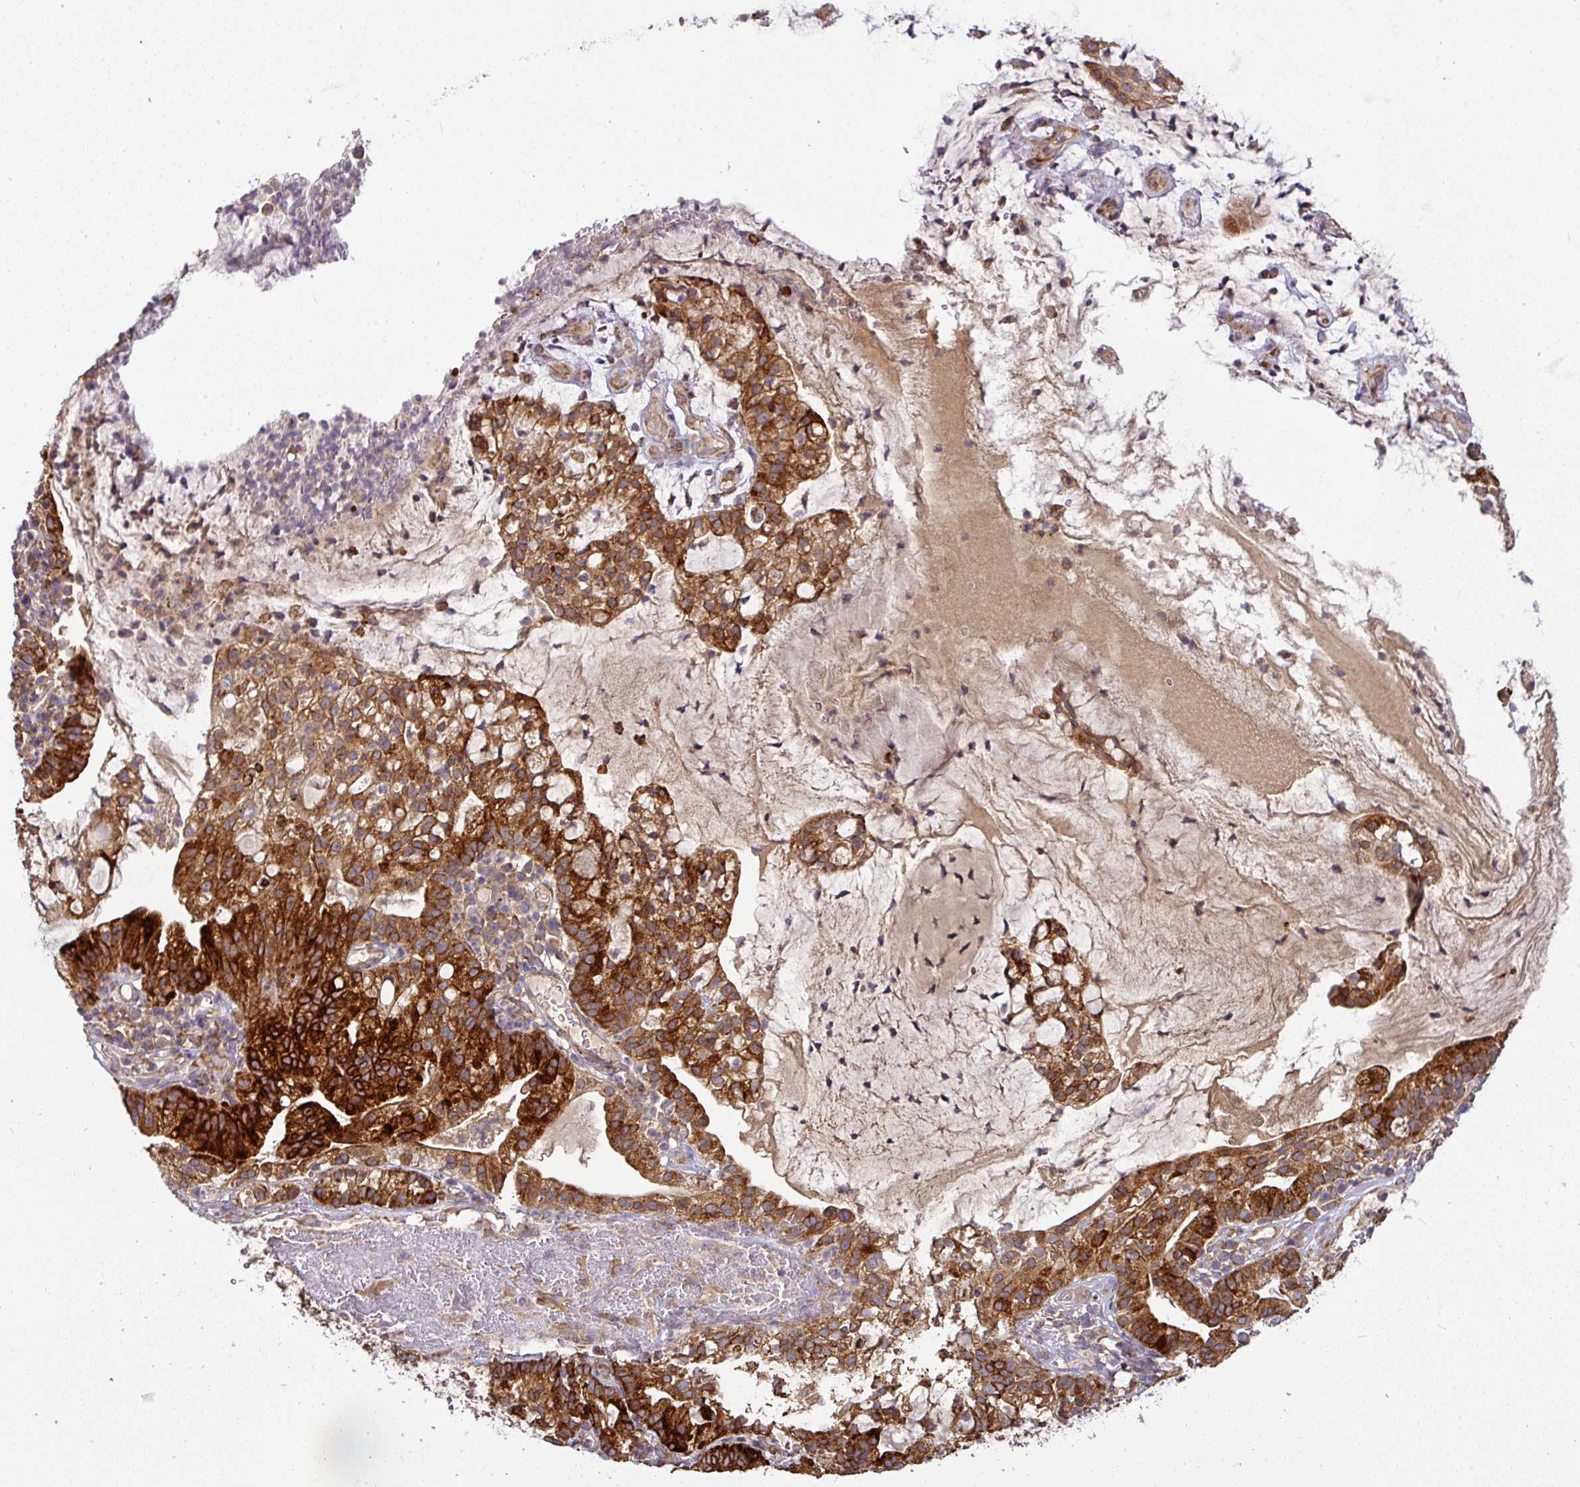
{"staining": {"intensity": "strong", "quantity": ">75%", "location": "cytoplasmic/membranous"}, "tissue": "cervical cancer", "cell_type": "Tumor cells", "image_type": "cancer", "snomed": [{"axis": "morphology", "description": "Adenocarcinoma, NOS"}, {"axis": "topography", "description": "Cervix"}], "caption": "Human cervical cancer (adenocarcinoma) stained for a protein (brown) exhibits strong cytoplasmic/membranous positive positivity in approximately >75% of tumor cells.", "gene": "GALP", "patient": {"sex": "female", "age": 41}}